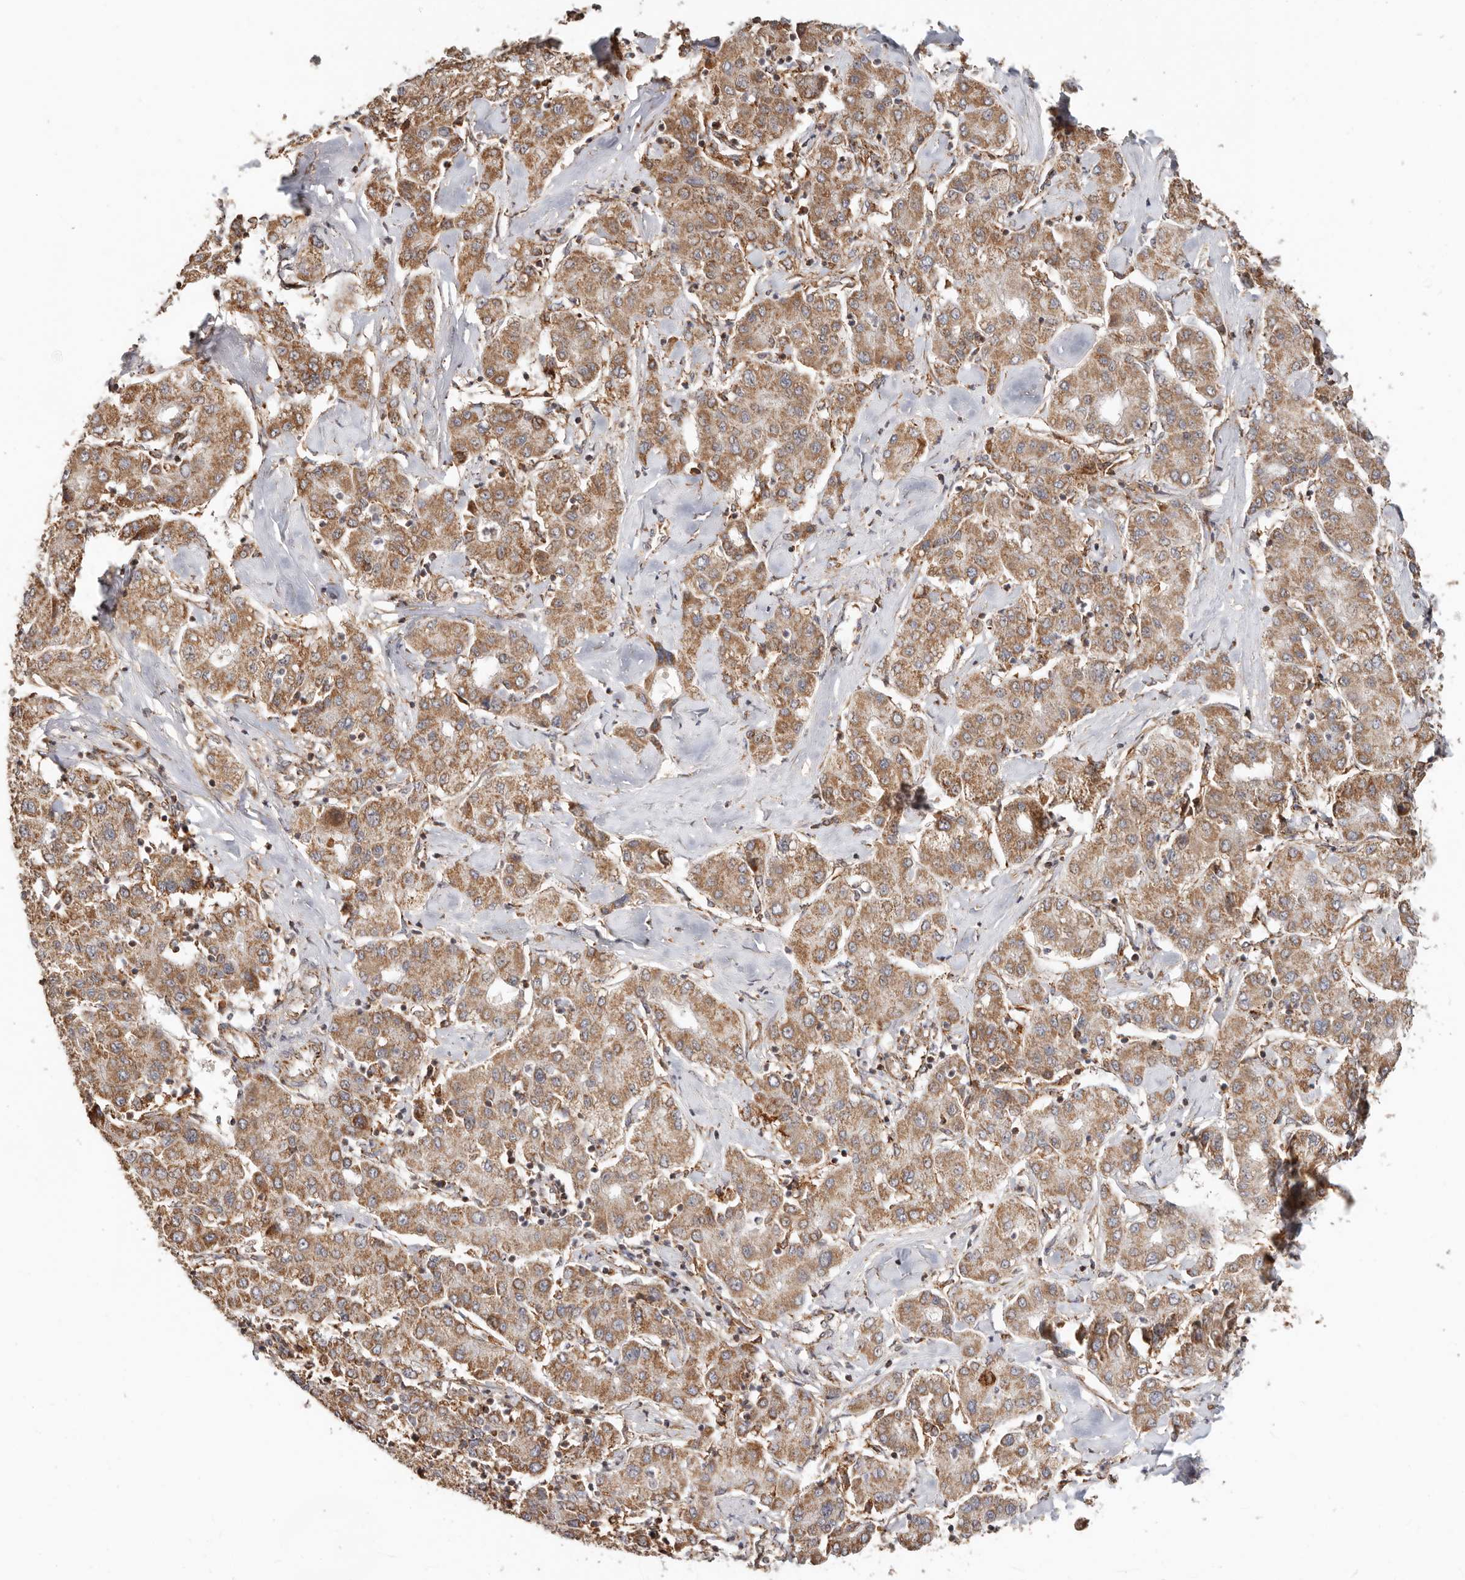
{"staining": {"intensity": "moderate", "quantity": ">75%", "location": "cytoplasmic/membranous"}, "tissue": "liver cancer", "cell_type": "Tumor cells", "image_type": "cancer", "snomed": [{"axis": "morphology", "description": "Carcinoma, Hepatocellular, NOS"}, {"axis": "topography", "description": "Liver"}], "caption": "High-power microscopy captured an IHC photomicrograph of liver hepatocellular carcinoma, revealing moderate cytoplasmic/membranous positivity in about >75% of tumor cells. (DAB (3,3'-diaminobenzidine) = brown stain, brightfield microscopy at high magnification).", "gene": "NDUFB11", "patient": {"sex": "male", "age": 65}}